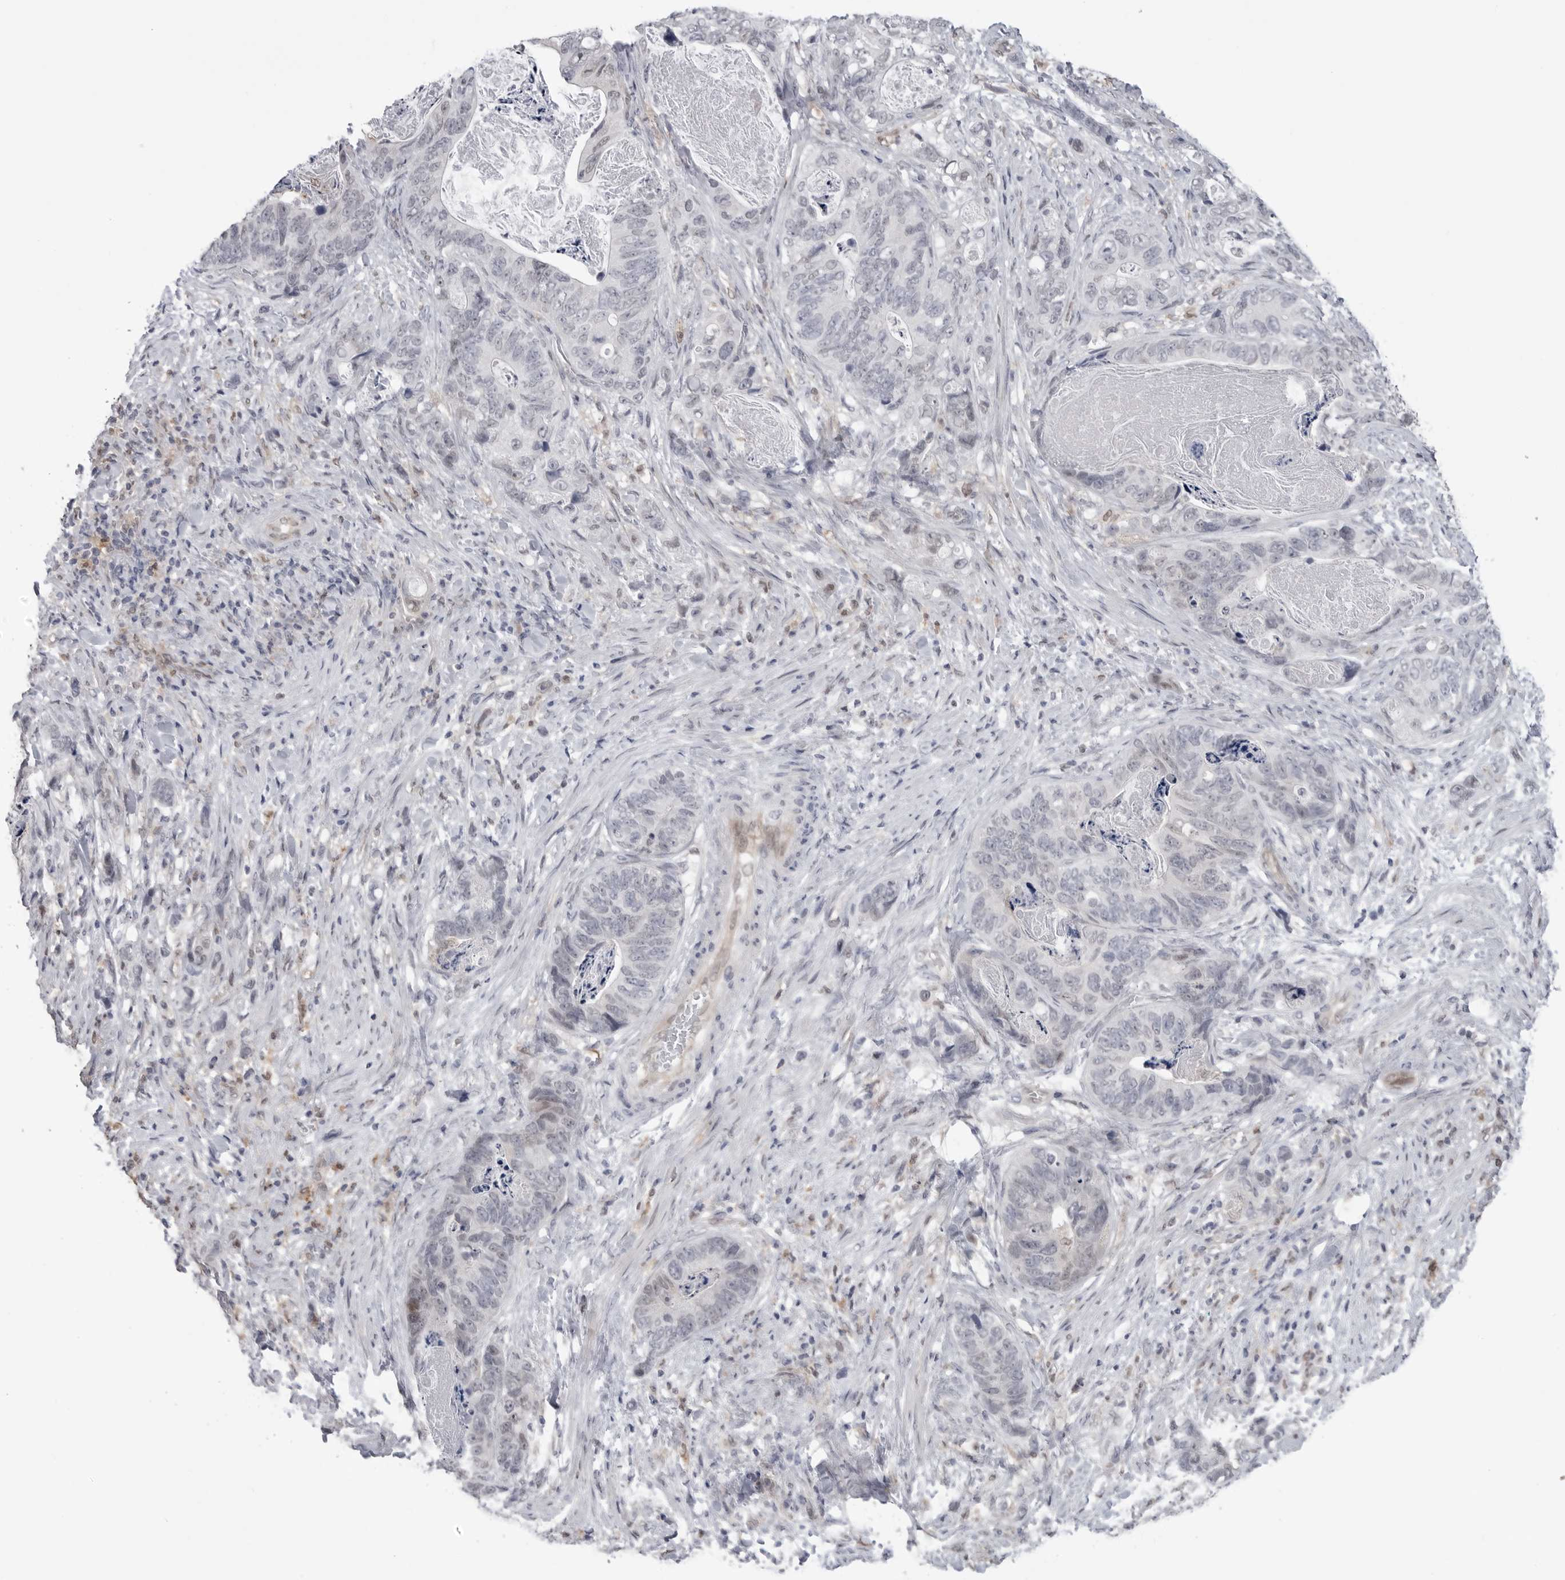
{"staining": {"intensity": "negative", "quantity": "none", "location": "none"}, "tissue": "stomach cancer", "cell_type": "Tumor cells", "image_type": "cancer", "snomed": [{"axis": "morphology", "description": "Normal tissue, NOS"}, {"axis": "morphology", "description": "Adenocarcinoma, NOS"}, {"axis": "topography", "description": "Stomach"}], "caption": "Immunohistochemistry (IHC) of human adenocarcinoma (stomach) shows no positivity in tumor cells. (DAB immunohistochemistry, high magnification).", "gene": "PNPO", "patient": {"sex": "female", "age": 89}}